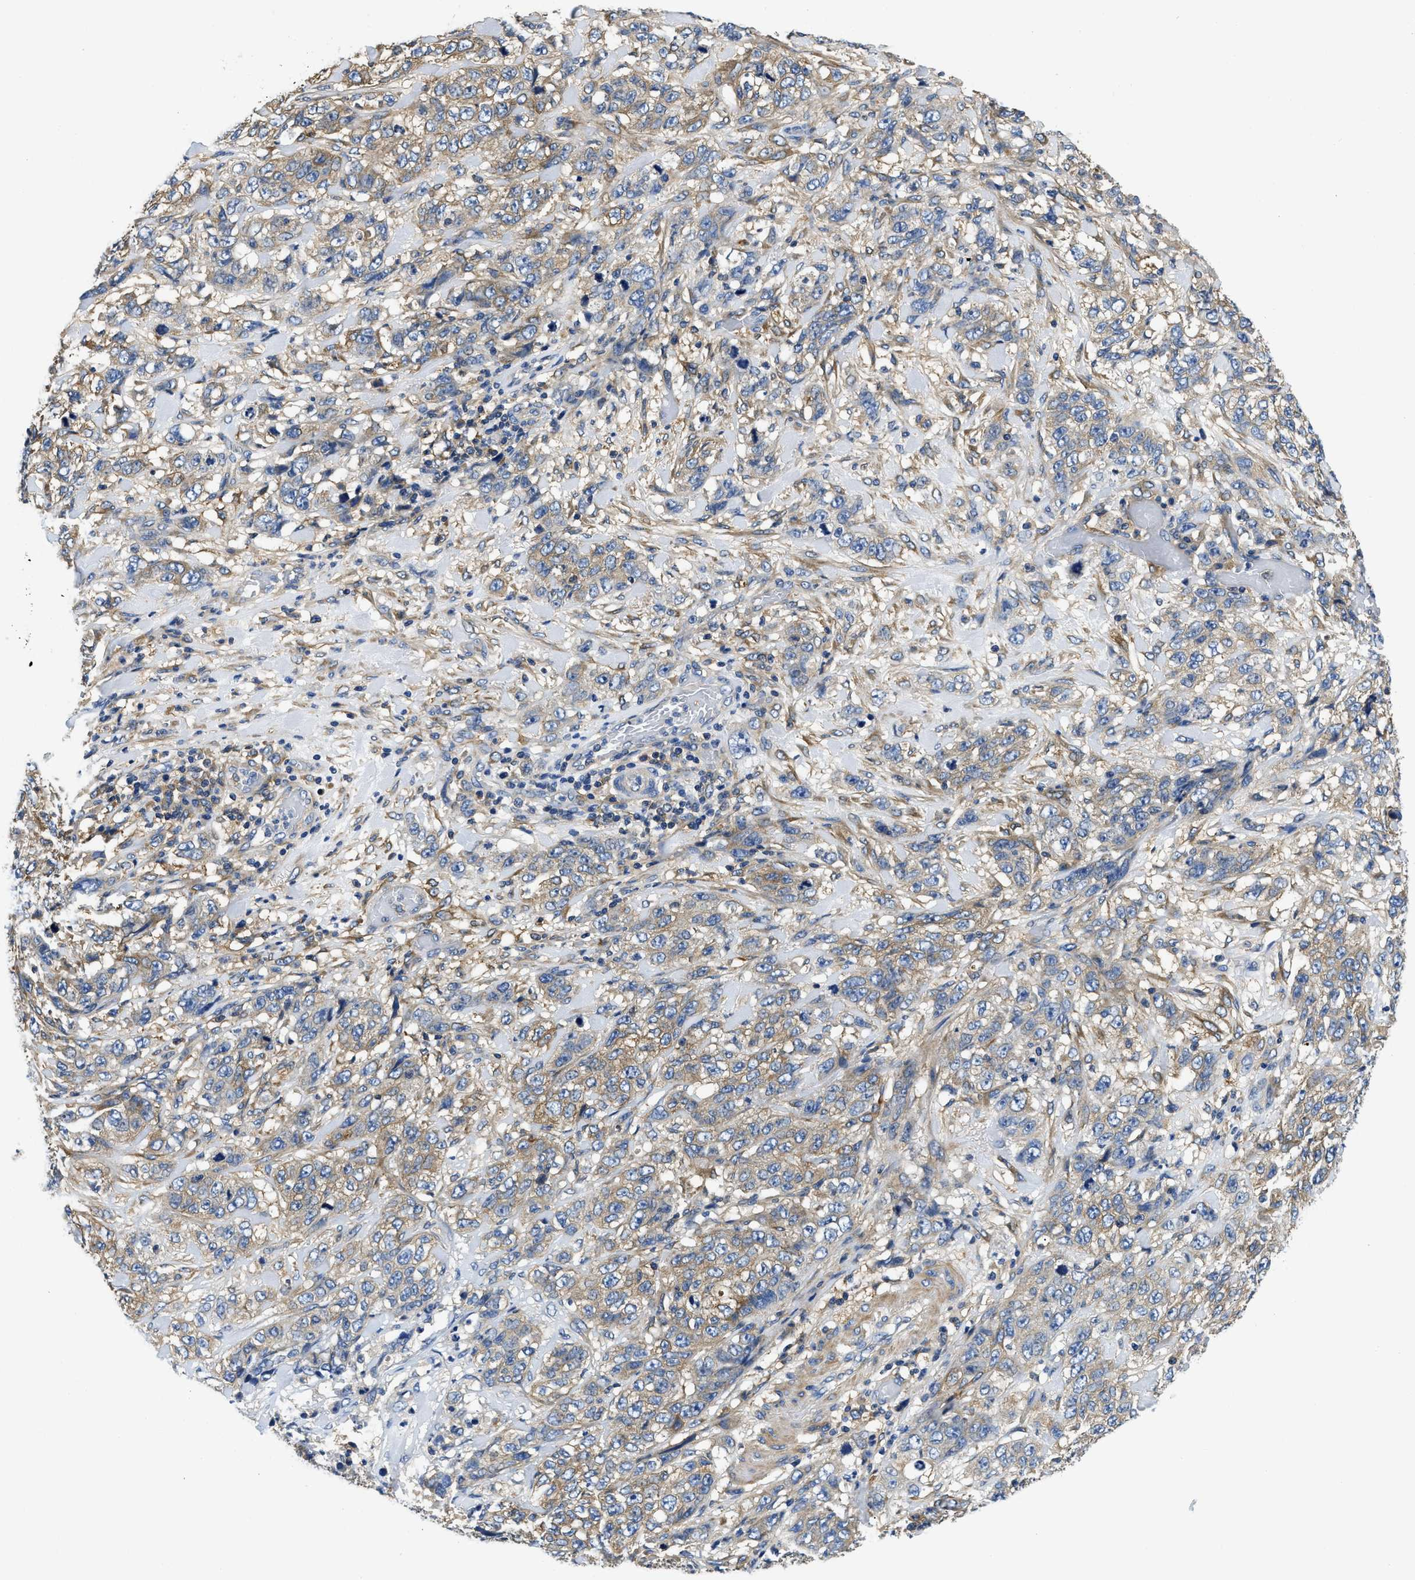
{"staining": {"intensity": "moderate", "quantity": ">75%", "location": "cytoplasmic/membranous"}, "tissue": "stomach cancer", "cell_type": "Tumor cells", "image_type": "cancer", "snomed": [{"axis": "morphology", "description": "Adenocarcinoma, NOS"}, {"axis": "topography", "description": "Stomach"}], "caption": "High-magnification brightfield microscopy of stomach cancer stained with DAB (3,3'-diaminobenzidine) (brown) and counterstained with hematoxylin (blue). tumor cells exhibit moderate cytoplasmic/membranous positivity is present in about>75% of cells.", "gene": "STAT2", "patient": {"sex": "male", "age": 48}}